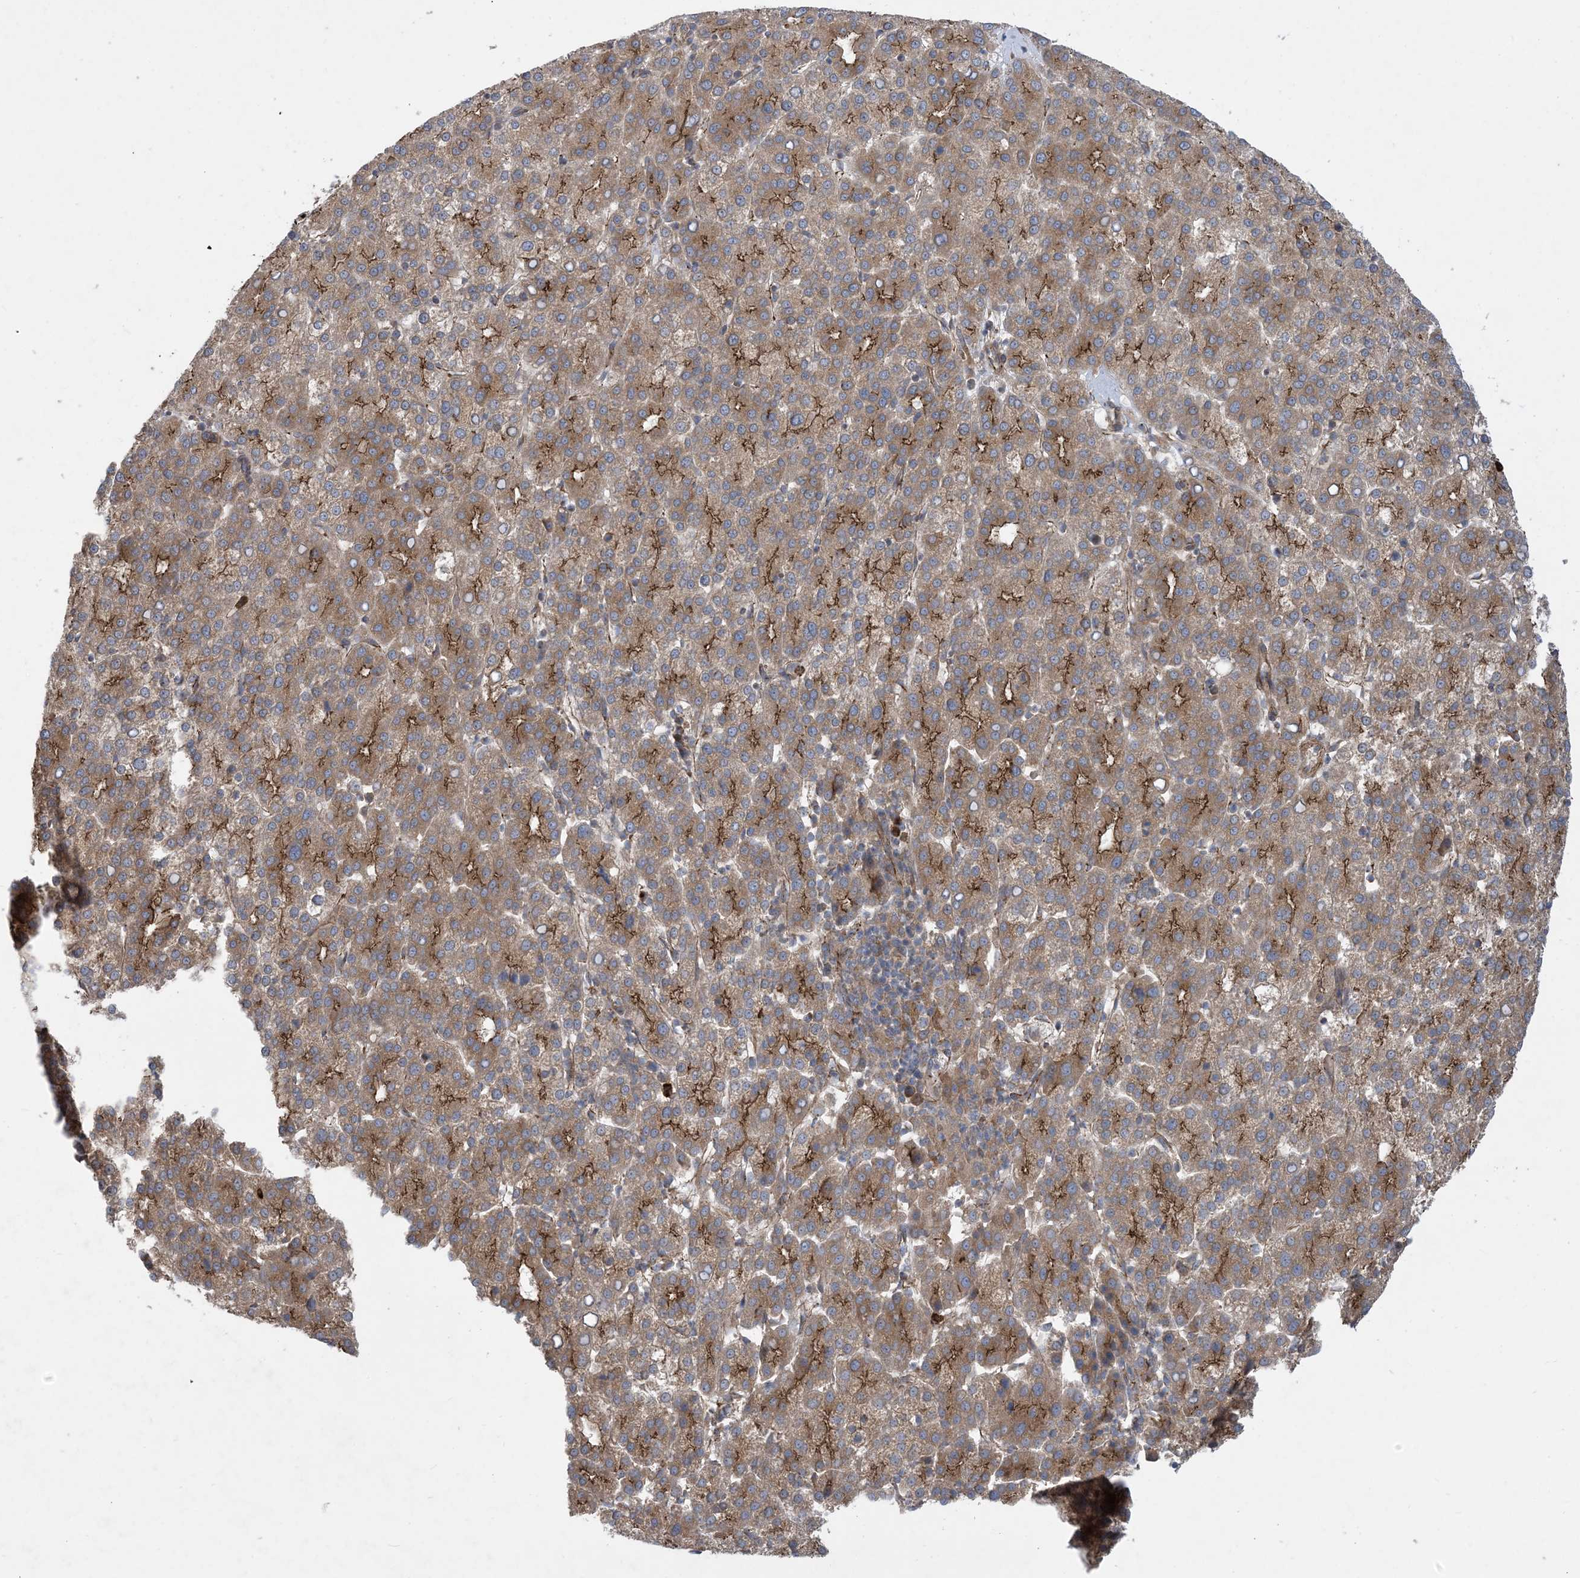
{"staining": {"intensity": "moderate", "quantity": ">75%", "location": "cytoplasmic/membranous"}, "tissue": "liver cancer", "cell_type": "Tumor cells", "image_type": "cancer", "snomed": [{"axis": "morphology", "description": "Carcinoma, Hepatocellular, NOS"}, {"axis": "topography", "description": "Liver"}], "caption": "High-power microscopy captured an immunohistochemistry photomicrograph of hepatocellular carcinoma (liver), revealing moderate cytoplasmic/membranous positivity in about >75% of tumor cells. (DAB (3,3'-diaminobenzidine) IHC, brown staining for protein, blue staining for nuclei).", "gene": "OTOP1", "patient": {"sex": "female", "age": 58}}